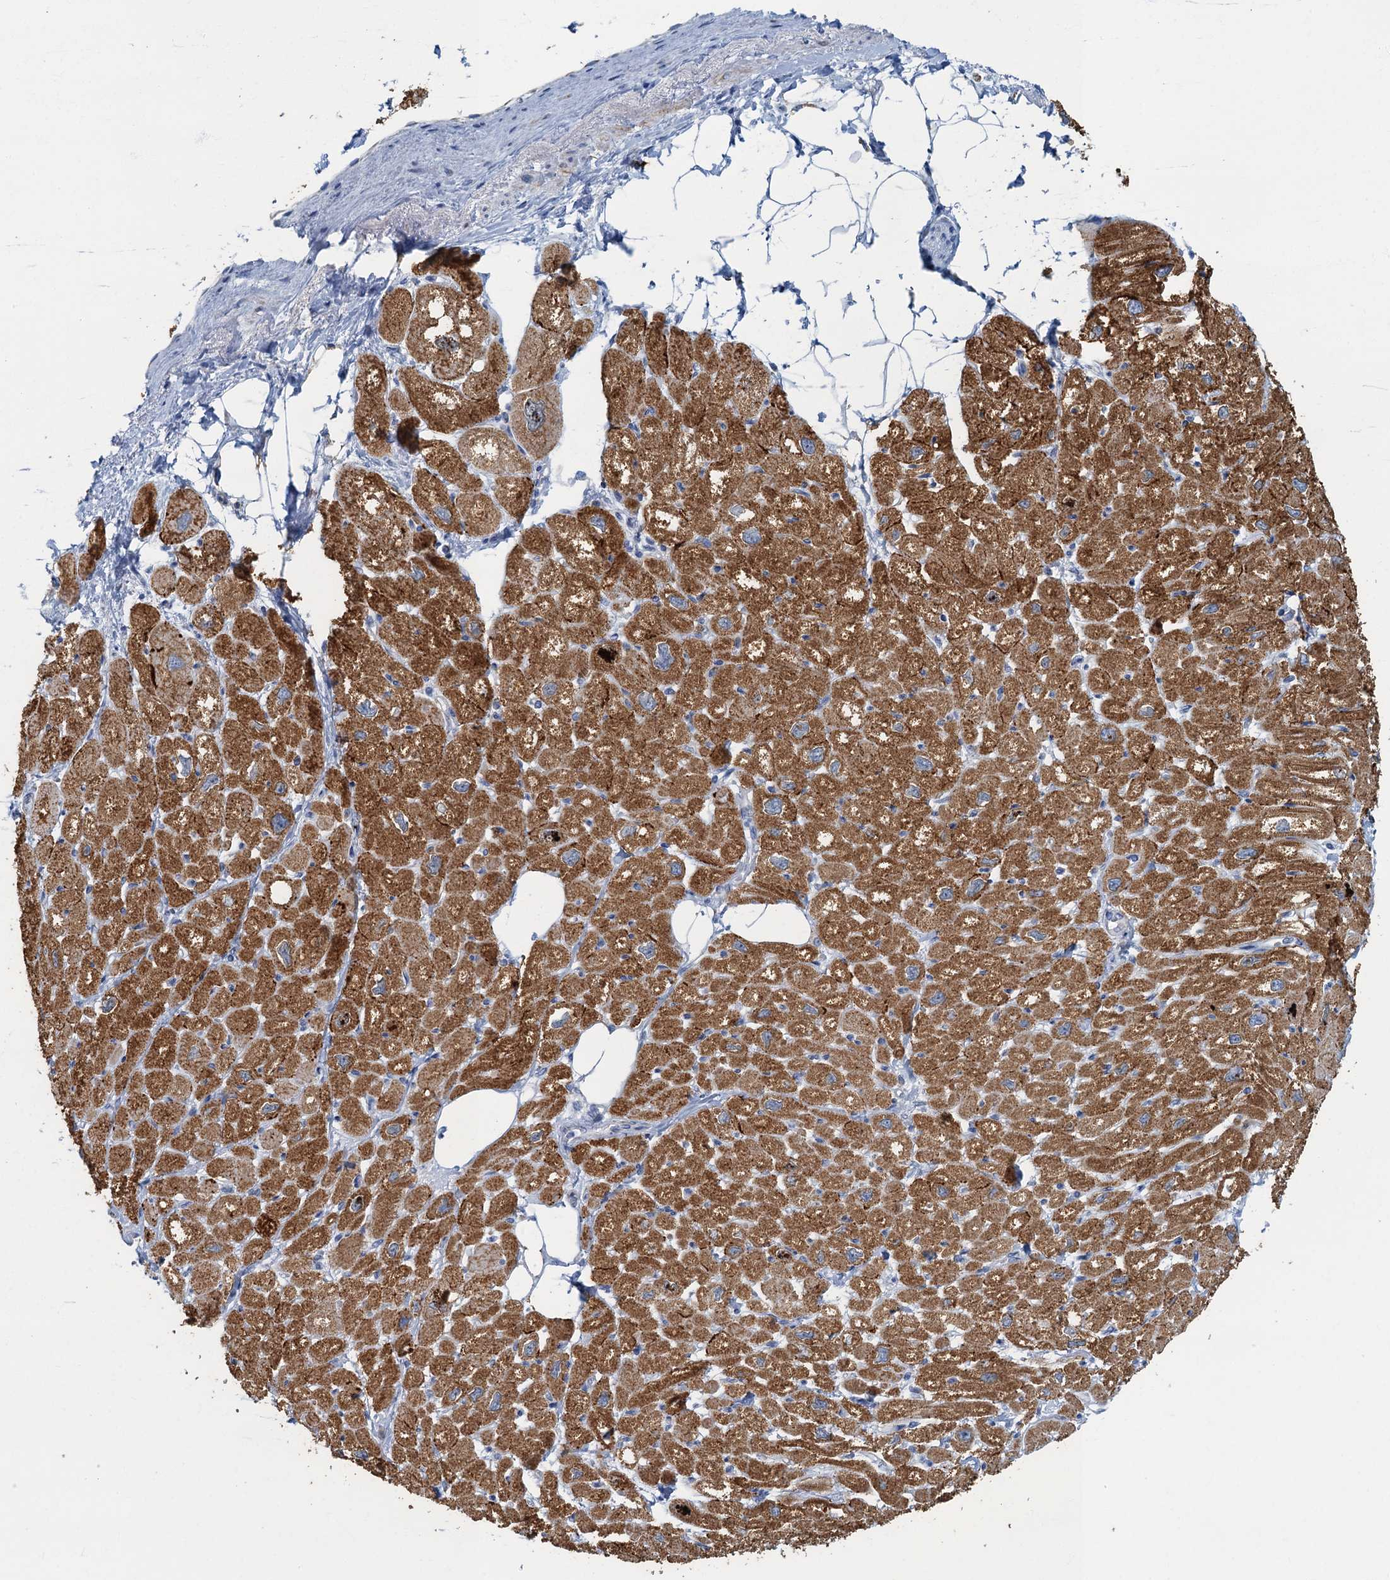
{"staining": {"intensity": "moderate", "quantity": ">75%", "location": "cytoplasmic/membranous"}, "tissue": "heart muscle", "cell_type": "Cardiomyocytes", "image_type": "normal", "snomed": [{"axis": "morphology", "description": "Normal tissue, NOS"}, {"axis": "topography", "description": "Heart"}], "caption": "Immunohistochemical staining of normal heart muscle demonstrates medium levels of moderate cytoplasmic/membranous staining in approximately >75% of cardiomyocytes.", "gene": "RAD9B", "patient": {"sex": "male", "age": 50}}